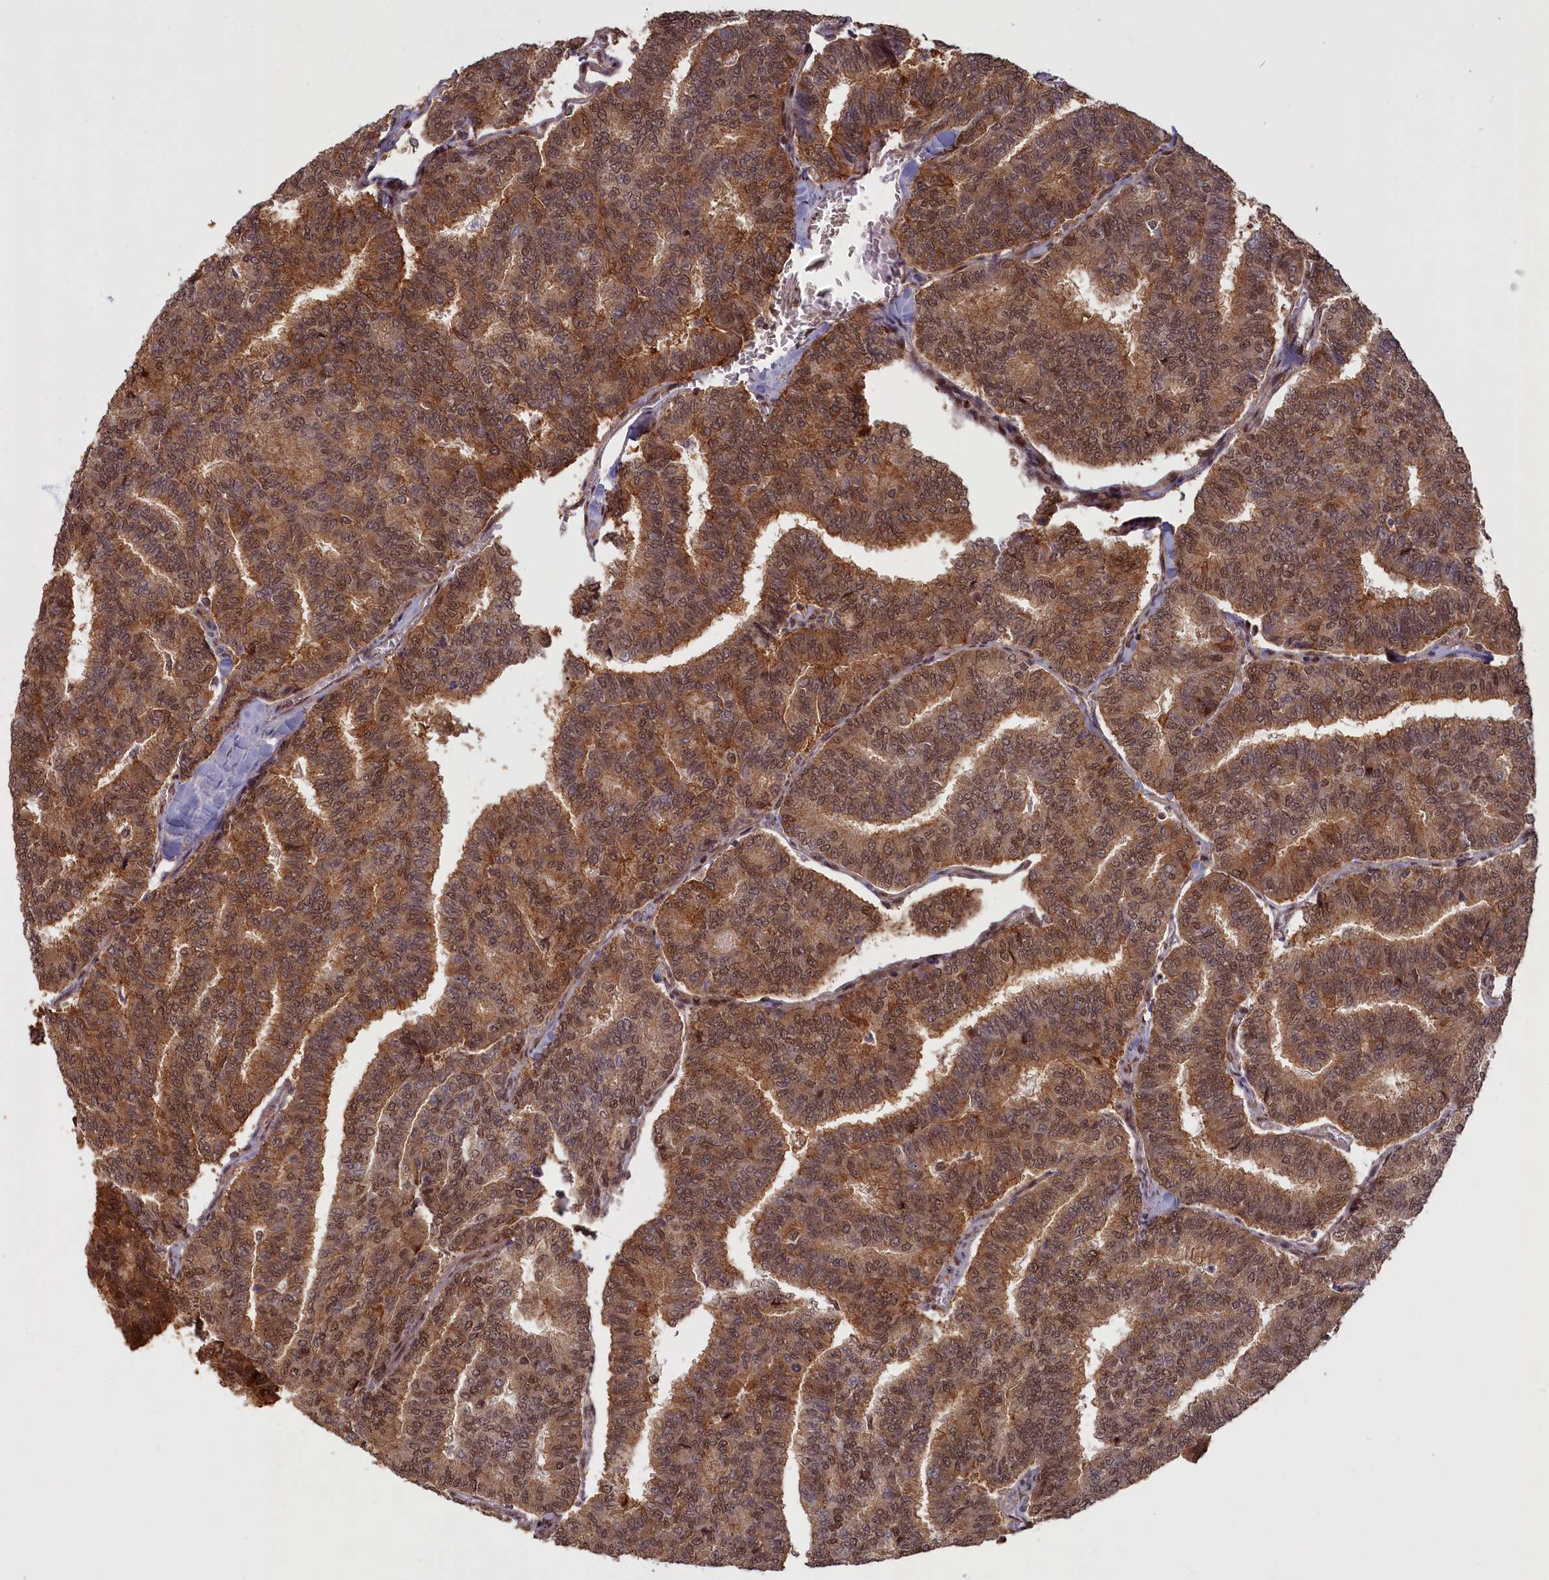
{"staining": {"intensity": "moderate", "quantity": ">75%", "location": "cytoplasmic/membranous,nuclear"}, "tissue": "thyroid cancer", "cell_type": "Tumor cells", "image_type": "cancer", "snomed": [{"axis": "morphology", "description": "Papillary adenocarcinoma, NOS"}, {"axis": "topography", "description": "Thyroid gland"}], "caption": "There is medium levels of moderate cytoplasmic/membranous and nuclear expression in tumor cells of thyroid cancer (papillary adenocarcinoma), as demonstrated by immunohistochemical staining (brown color).", "gene": "HIF3A", "patient": {"sex": "female", "age": 35}}